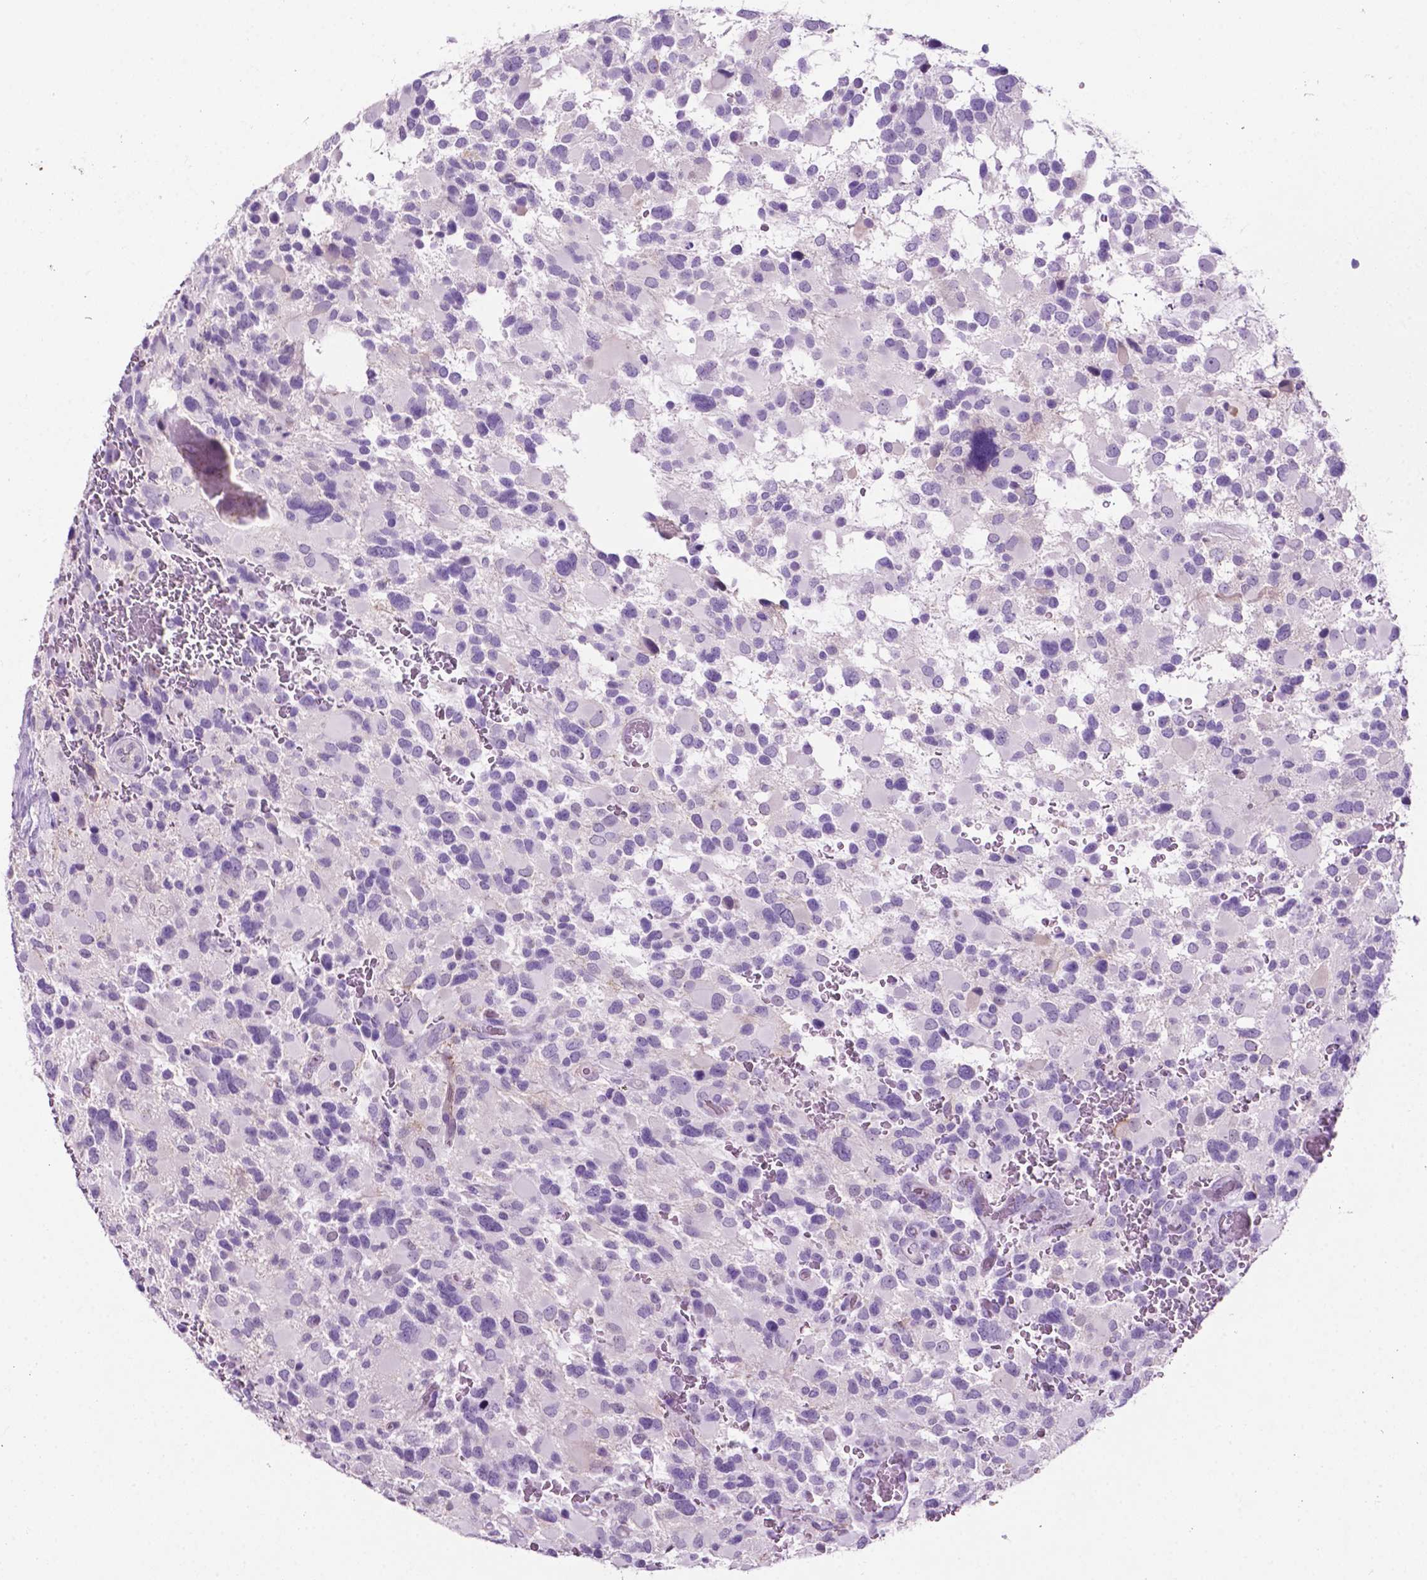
{"staining": {"intensity": "negative", "quantity": "none", "location": "none"}, "tissue": "glioma", "cell_type": "Tumor cells", "image_type": "cancer", "snomed": [{"axis": "morphology", "description": "Glioma, malignant, Low grade"}, {"axis": "topography", "description": "Brain"}], "caption": "High power microscopy photomicrograph of an immunohistochemistry micrograph of glioma, revealing no significant expression in tumor cells.", "gene": "PHGR1", "patient": {"sex": "female", "age": 32}}